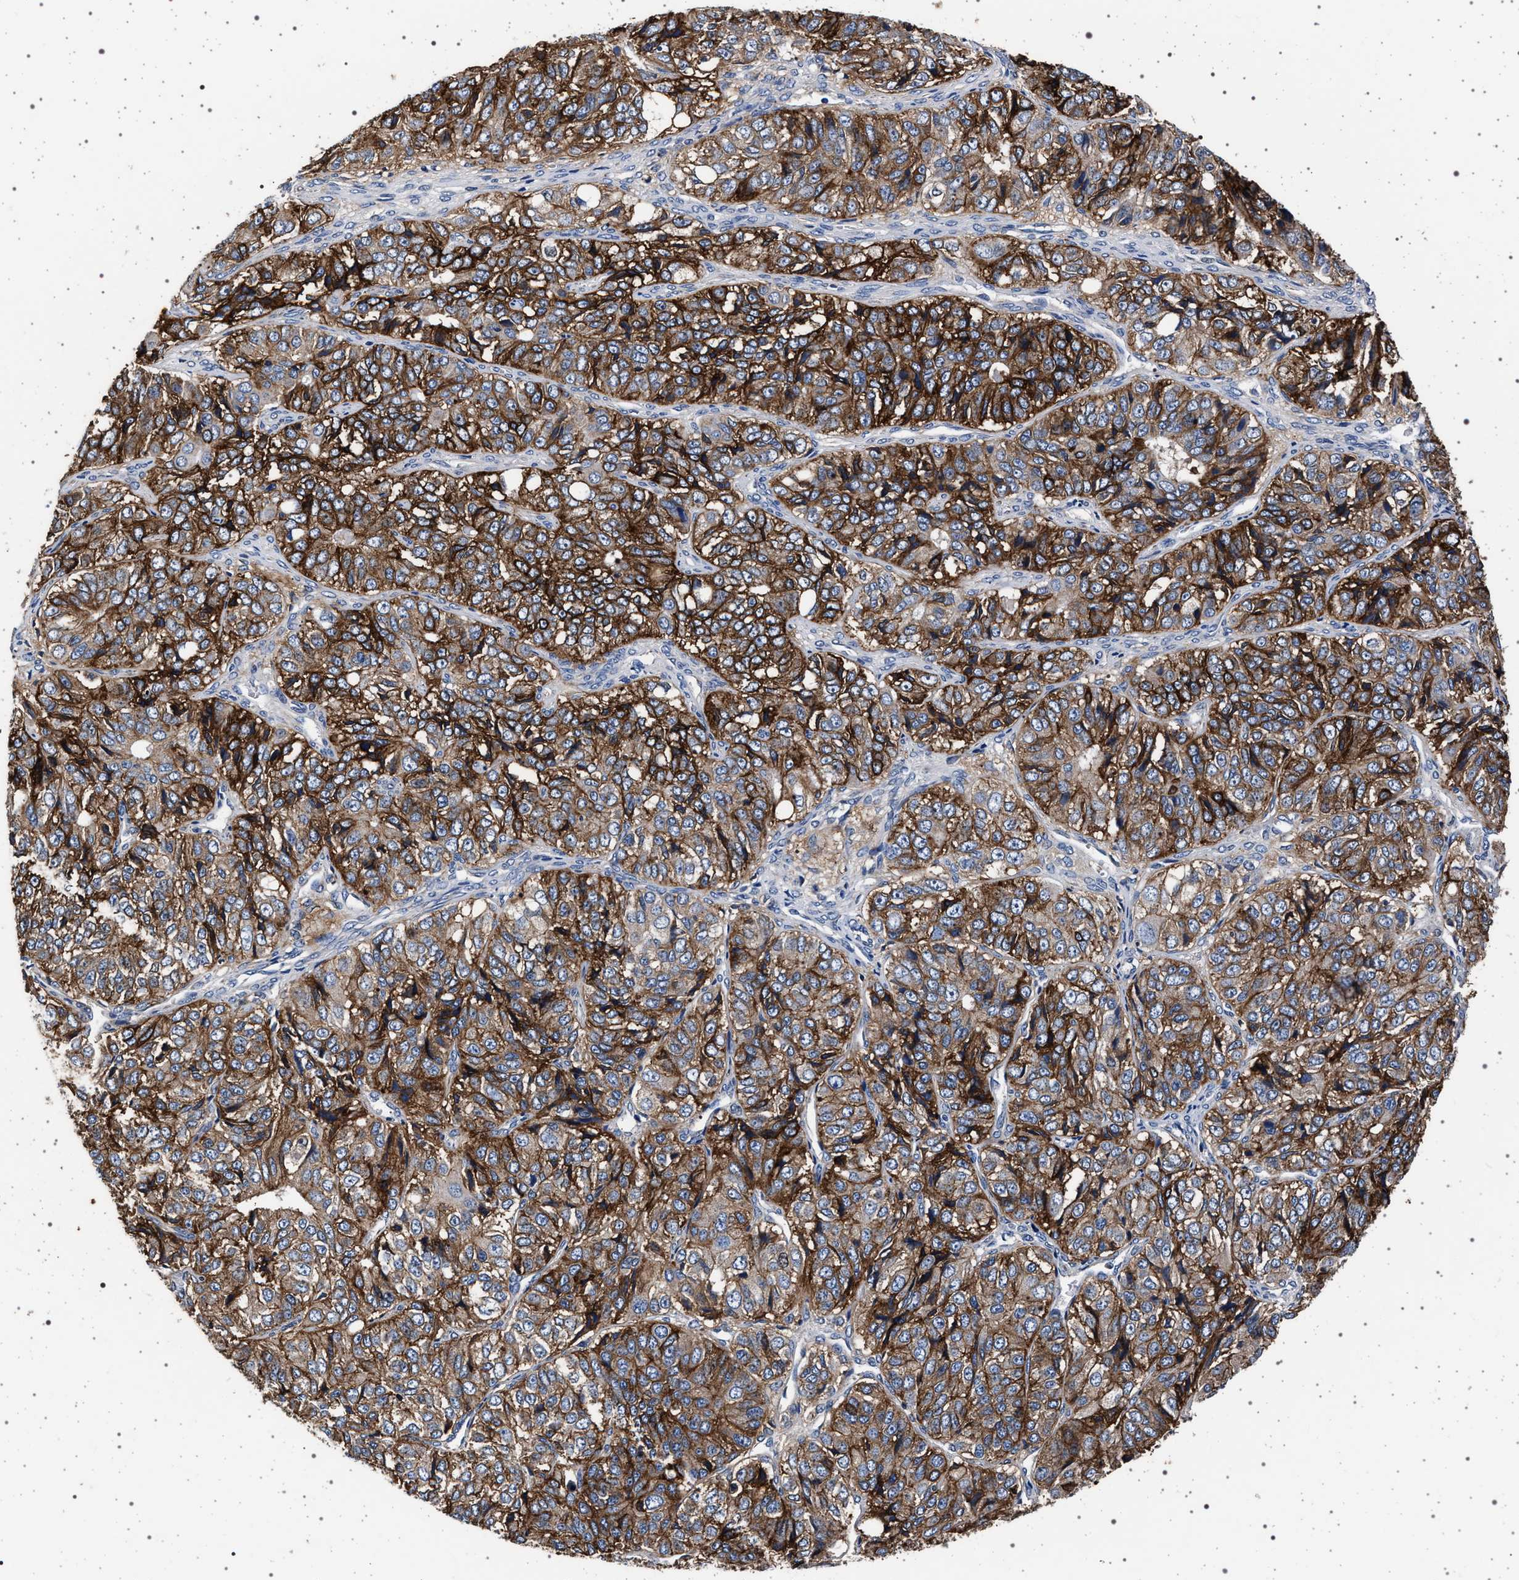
{"staining": {"intensity": "strong", "quantity": ">75%", "location": "cytoplasmic/membranous"}, "tissue": "ovarian cancer", "cell_type": "Tumor cells", "image_type": "cancer", "snomed": [{"axis": "morphology", "description": "Carcinoma, endometroid"}, {"axis": "topography", "description": "Ovary"}], "caption": "Strong cytoplasmic/membranous positivity is present in about >75% of tumor cells in endometroid carcinoma (ovarian). The protein is stained brown, and the nuclei are stained in blue (DAB IHC with brightfield microscopy, high magnification).", "gene": "MAP3K2", "patient": {"sex": "female", "age": 51}}